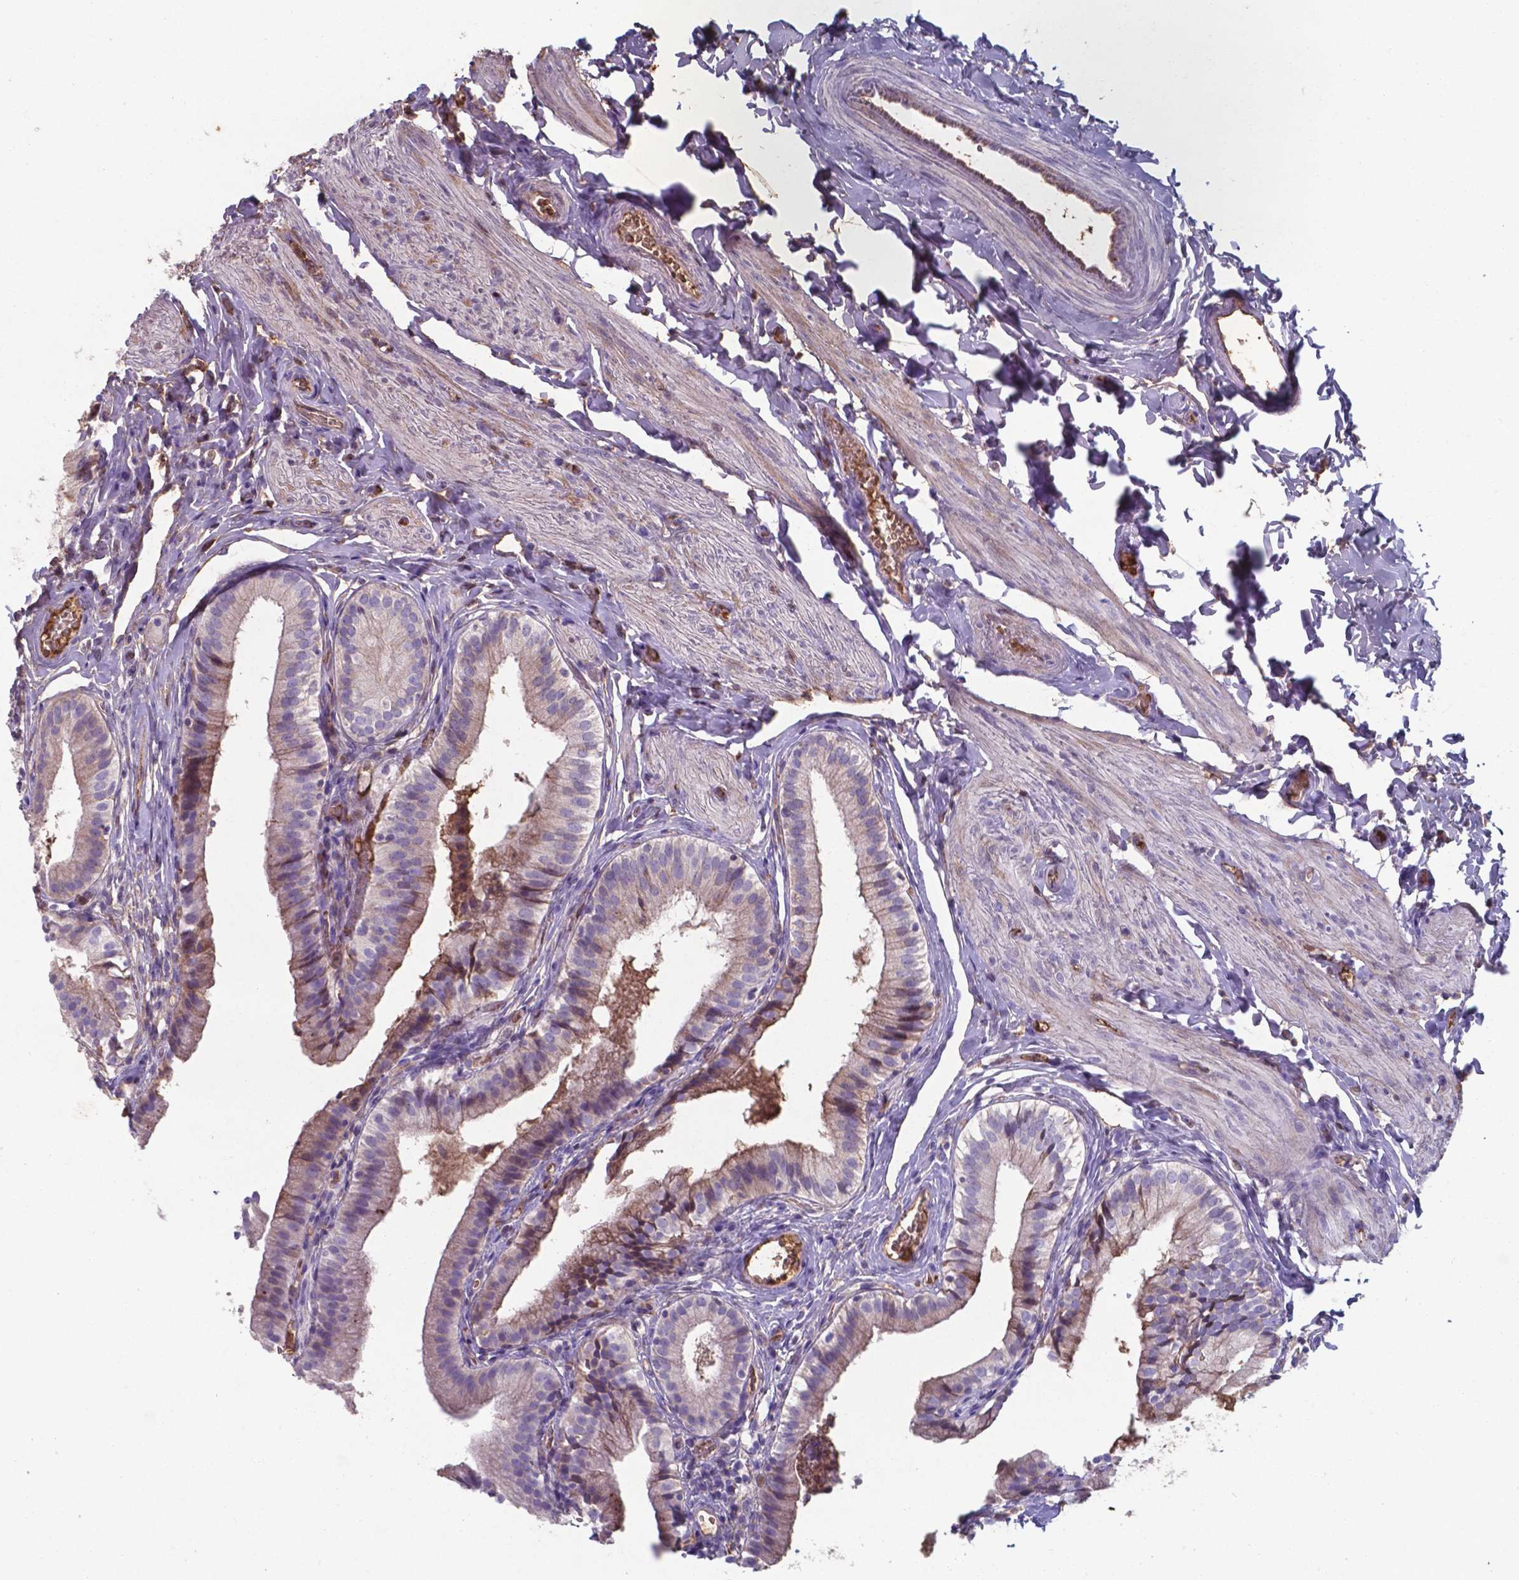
{"staining": {"intensity": "moderate", "quantity": "<25%", "location": "cytoplasmic/membranous"}, "tissue": "gallbladder", "cell_type": "Glandular cells", "image_type": "normal", "snomed": [{"axis": "morphology", "description": "Normal tissue, NOS"}, {"axis": "topography", "description": "Gallbladder"}], "caption": "Gallbladder stained with a protein marker displays moderate staining in glandular cells.", "gene": "SERPINA1", "patient": {"sex": "female", "age": 47}}